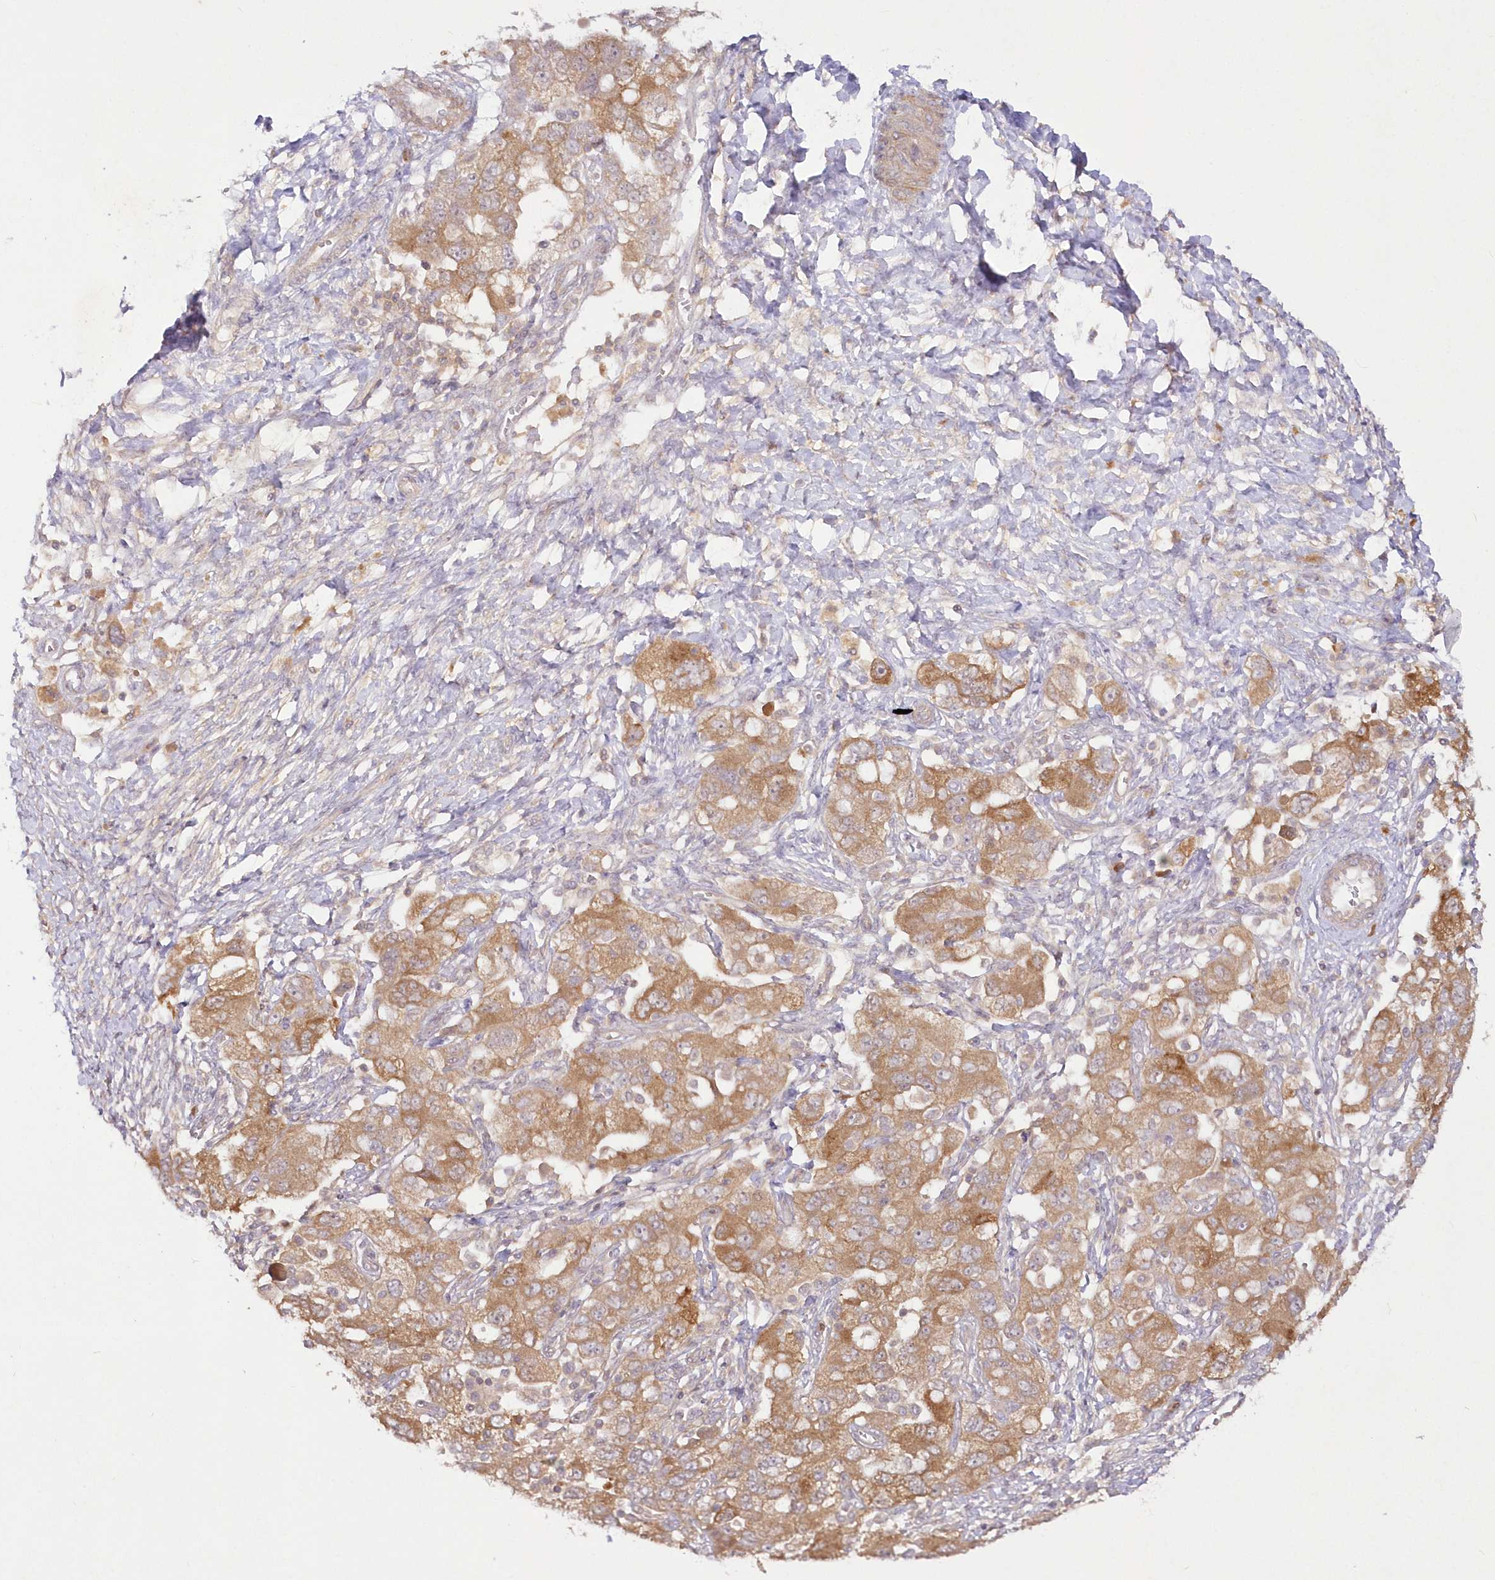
{"staining": {"intensity": "moderate", "quantity": ">75%", "location": "cytoplasmic/membranous"}, "tissue": "ovarian cancer", "cell_type": "Tumor cells", "image_type": "cancer", "snomed": [{"axis": "morphology", "description": "Carcinoma, NOS"}, {"axis": "morphology", "description": "Cystadenocarcinoma, serous, NOS"}, {"axis": "topography", "description": "Ovary"}], "caption": "Serous cystadenocarcinoma (ovarian) stained with DAB immunohistochemistry (IHC) exhibits medium levels of moderate cytoplasmic/membranous expression in approximately >75% of tumor cells.", "gene": "IPMK", "patient": {"sex": "female", "age": 69}}